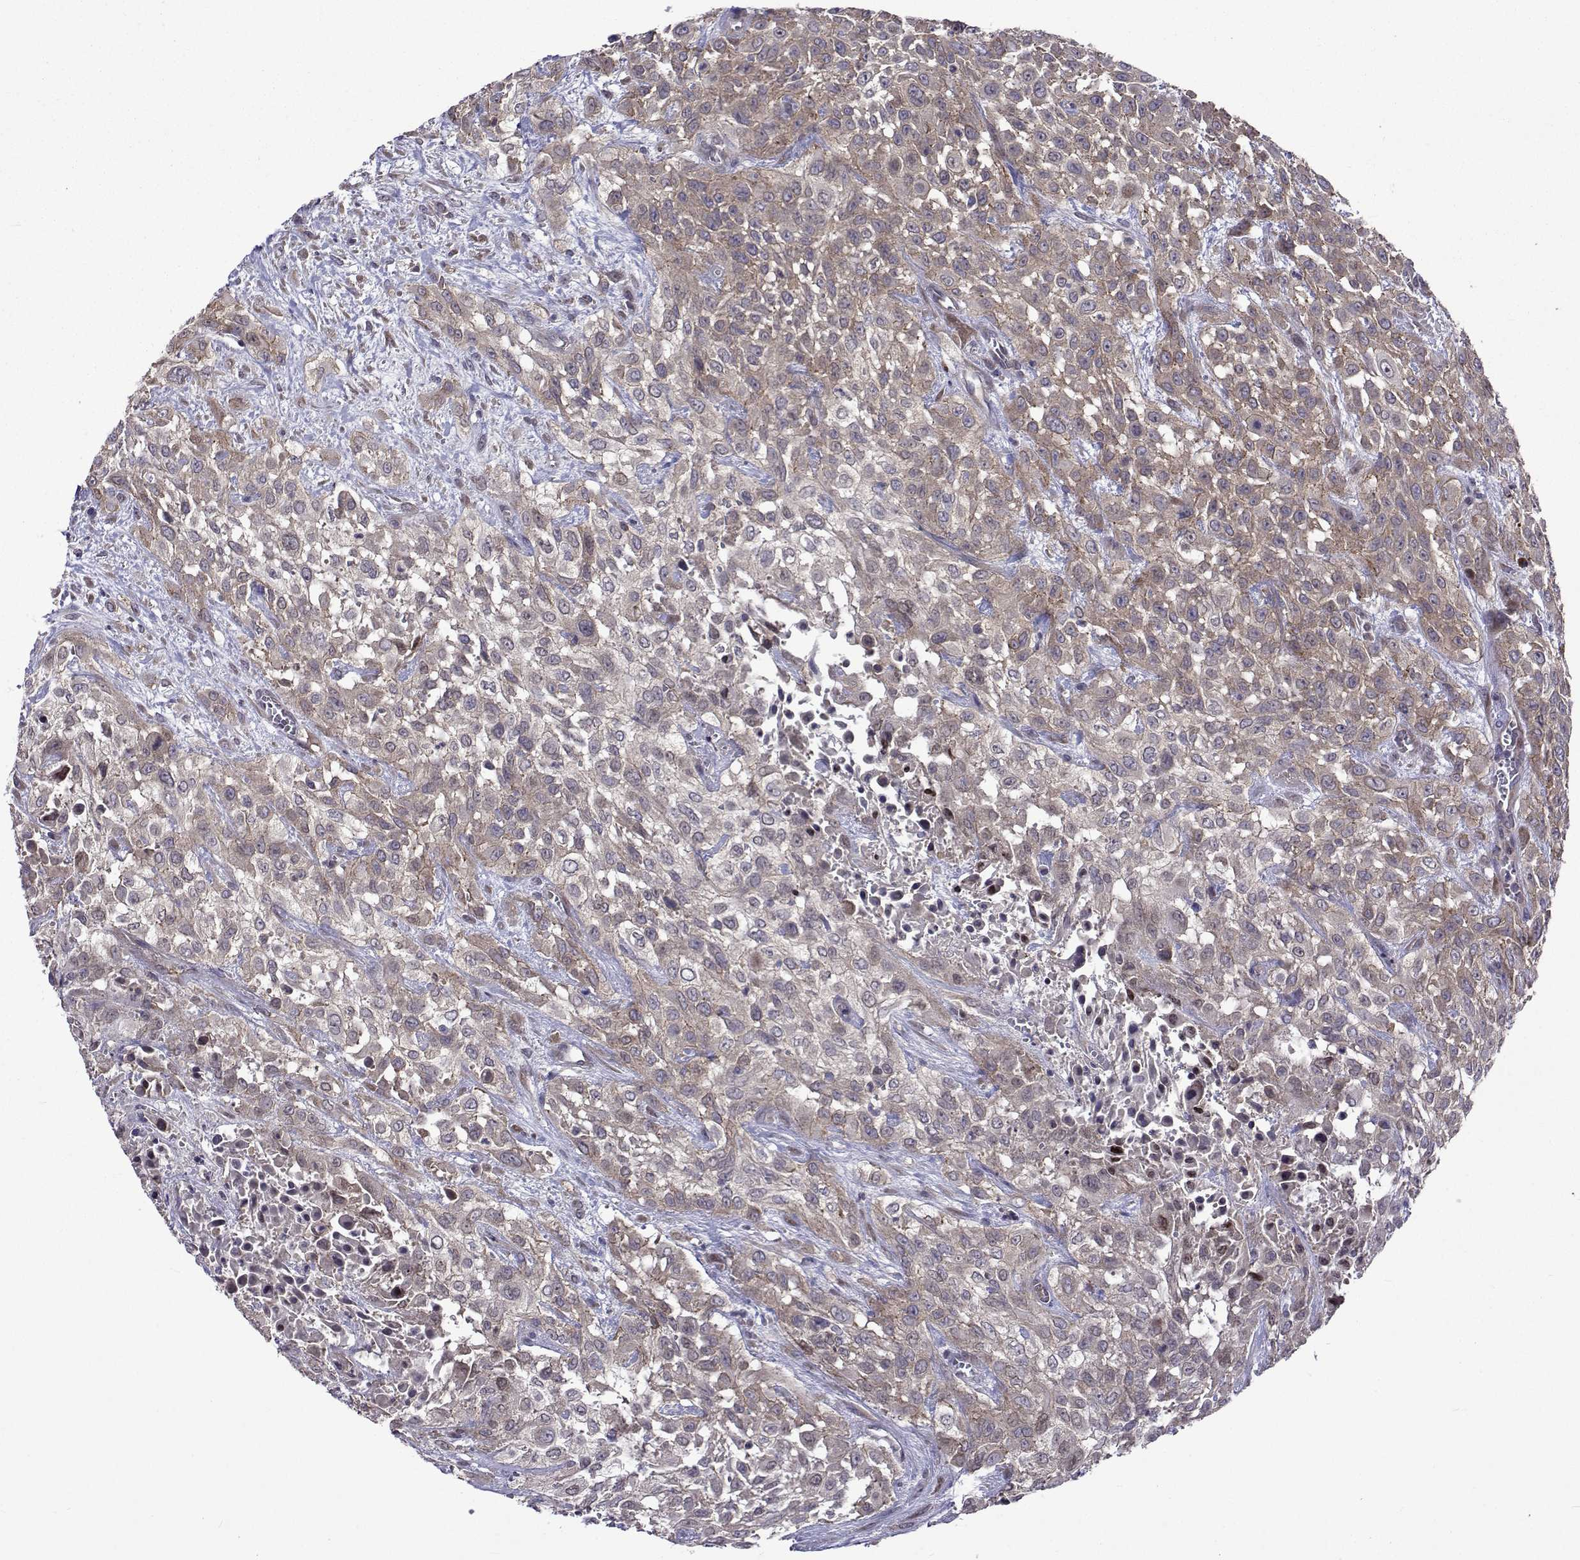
{"staining": {"intensity": "negative", "quantity": "none", "location": "none"}, "tissue": "urothelial cancer", "cell_type": "Tumor cells", "image_type": "cancer", "snomed": [{"axis": "morphology", "description": "Urothelial carcinoma, High grade"}, {"axis": "topography", "description": "Urinary bladder"}], "caption": "The photomicrograph demonstrates no significant expression in tumor cells of urothelial carcinoma (high-grade).", "gene": "TARBP2", "patient": {"sex": "male", "age": 57}}